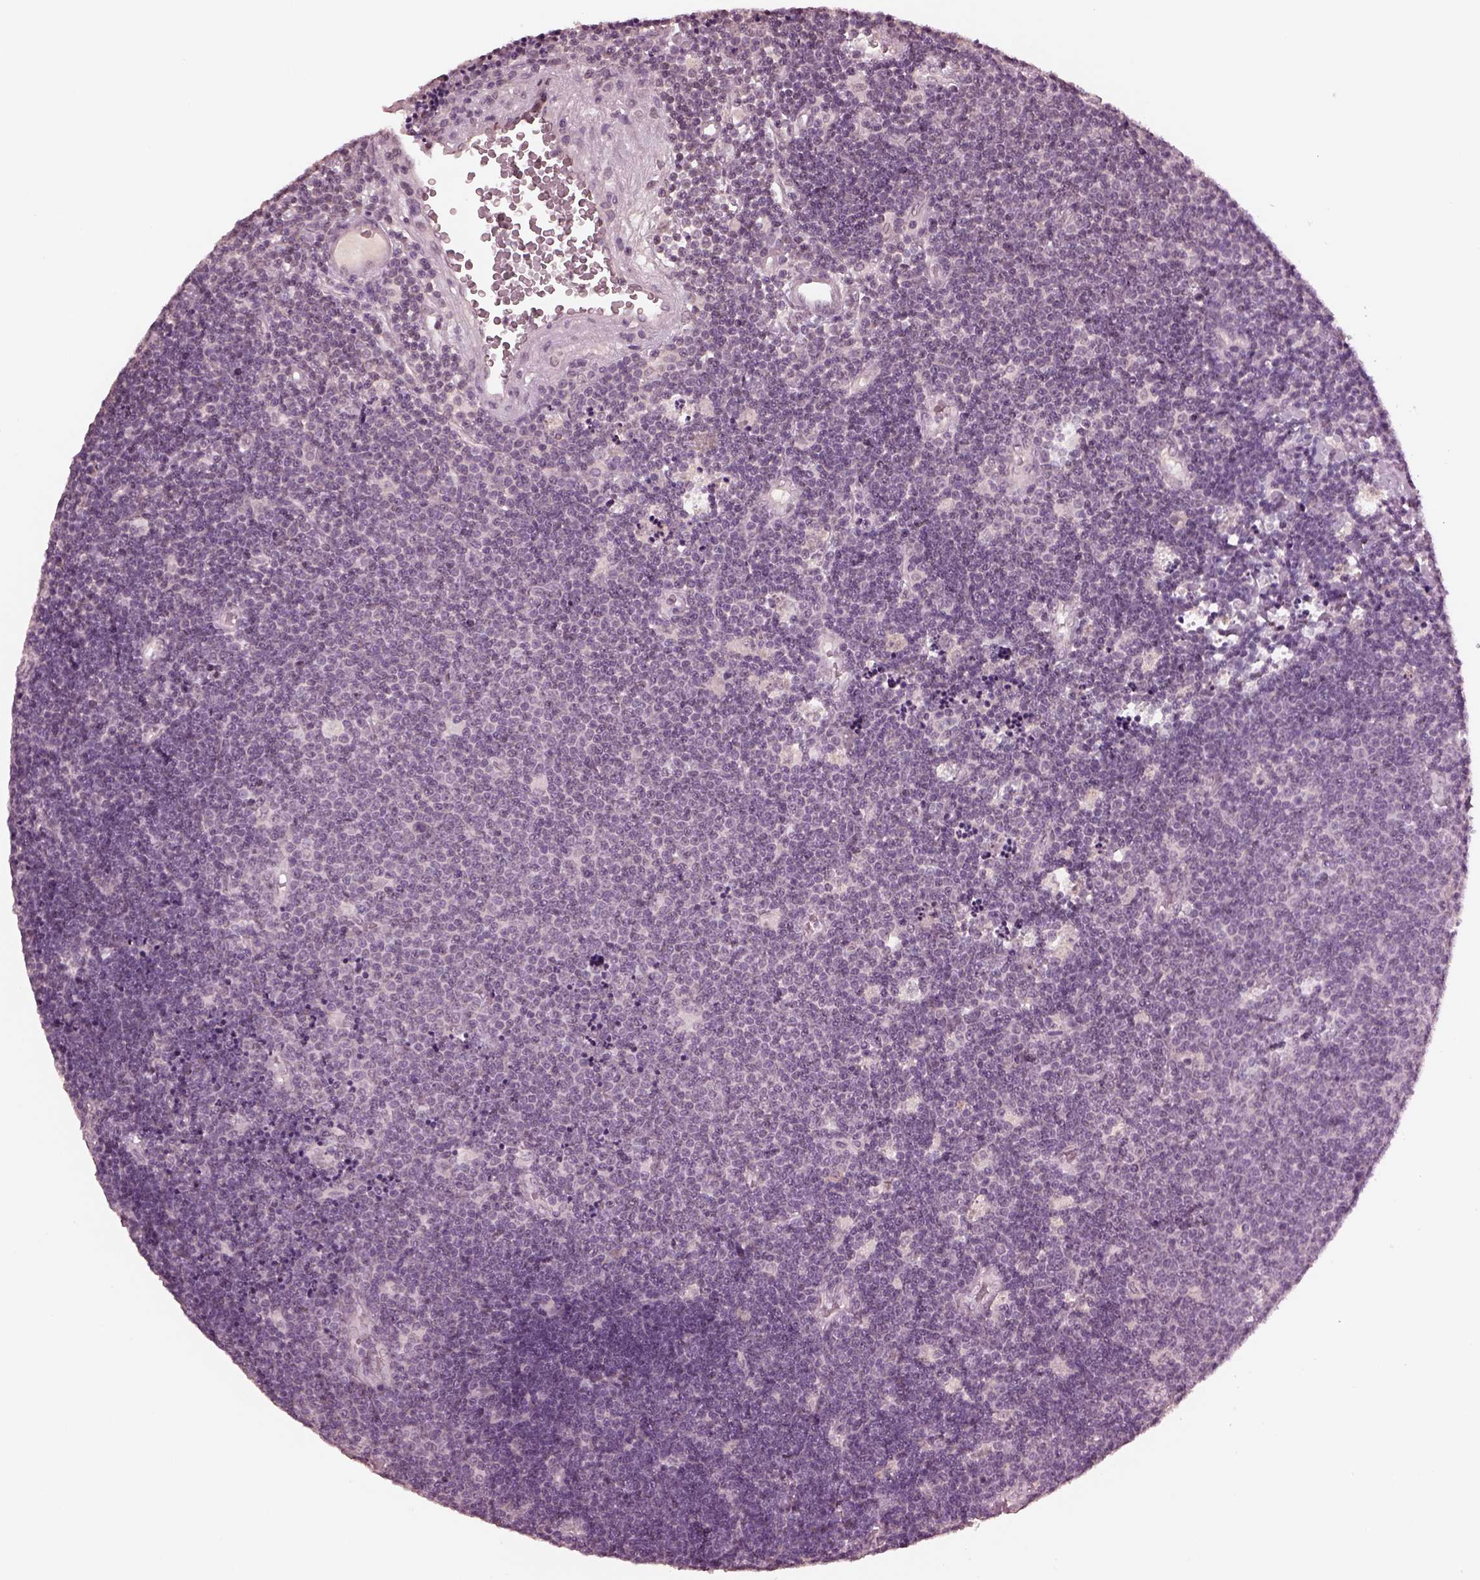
{"staining": {"intensity": "negative", "quantity": "none", "location": "none"}, "tissue": "lymphoma", "cell_type": "Tumor cells", "image_type": "cancer", "snomed": [{"axis": "morphology", "description": "Malignant lymphoma, non-Hodgkin's type, Low grade"}, {"axis": "topography", "description": "Brain"}], "caption": "A histopathology image of malignant lymphoma, non-Hodgkin's type (low-grade) stained for a protein demonstrates no brown staining in tumor cells.", "gene": "KRT79", "patient": {"sex": "female", "age": 66}}